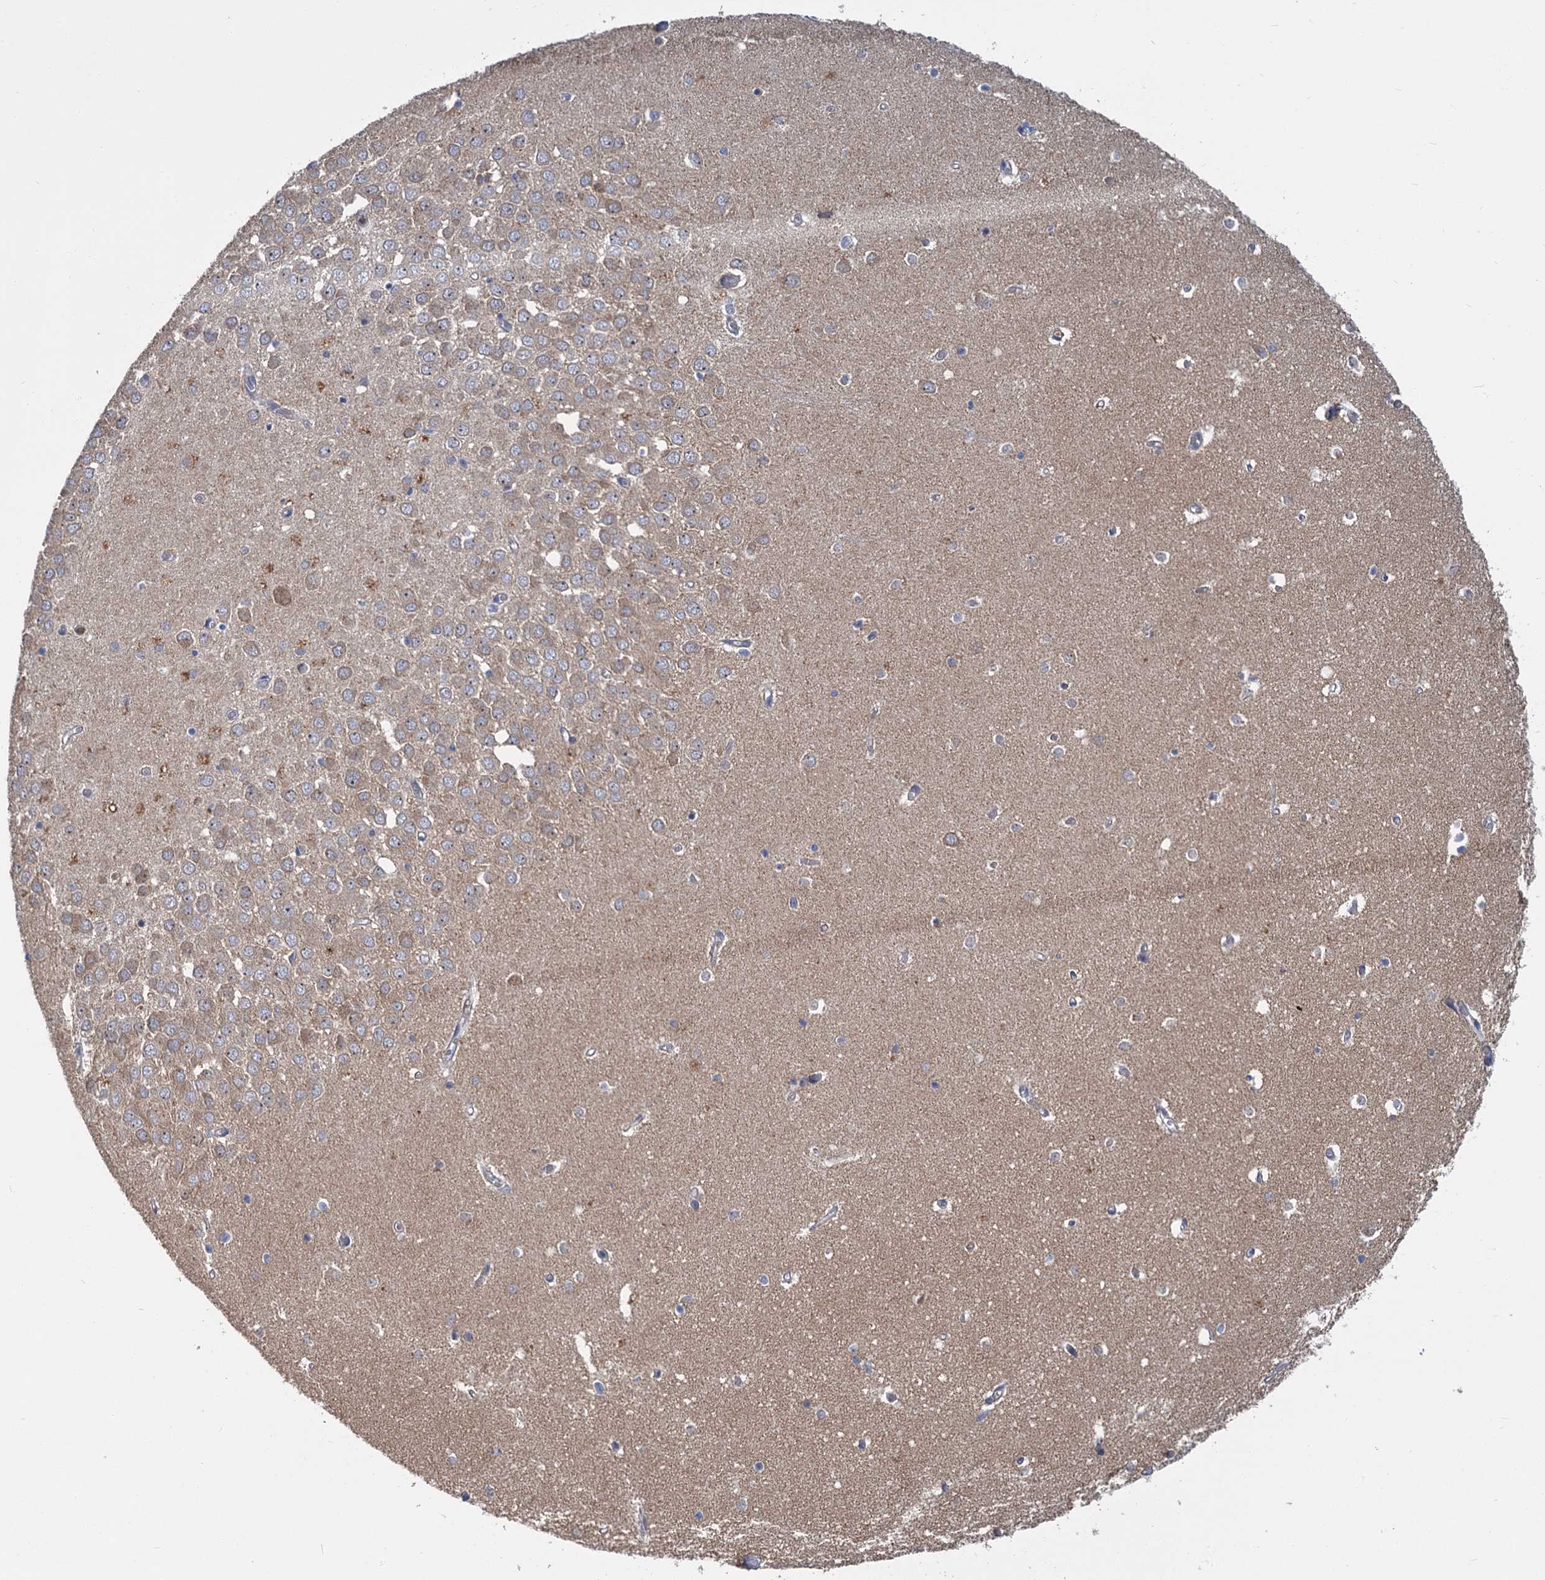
{"staining": {"intensity": "negative", "quantity": "none", "location": "none"}, "tissue": "hippocampus", "cell_type": "Glial cells", "image_type": "normal", "snomed": [{"axis": "morphology", "description": "Normal tissue, NOS"}, {"axis": "topography", "description": "Hippocampus"}], "caption": "The image exhibits no staining of glial cells in unremarkable hippocampus.", "gene": "DYNC2H1", "patient": {"sex": "male", "age": 70}}